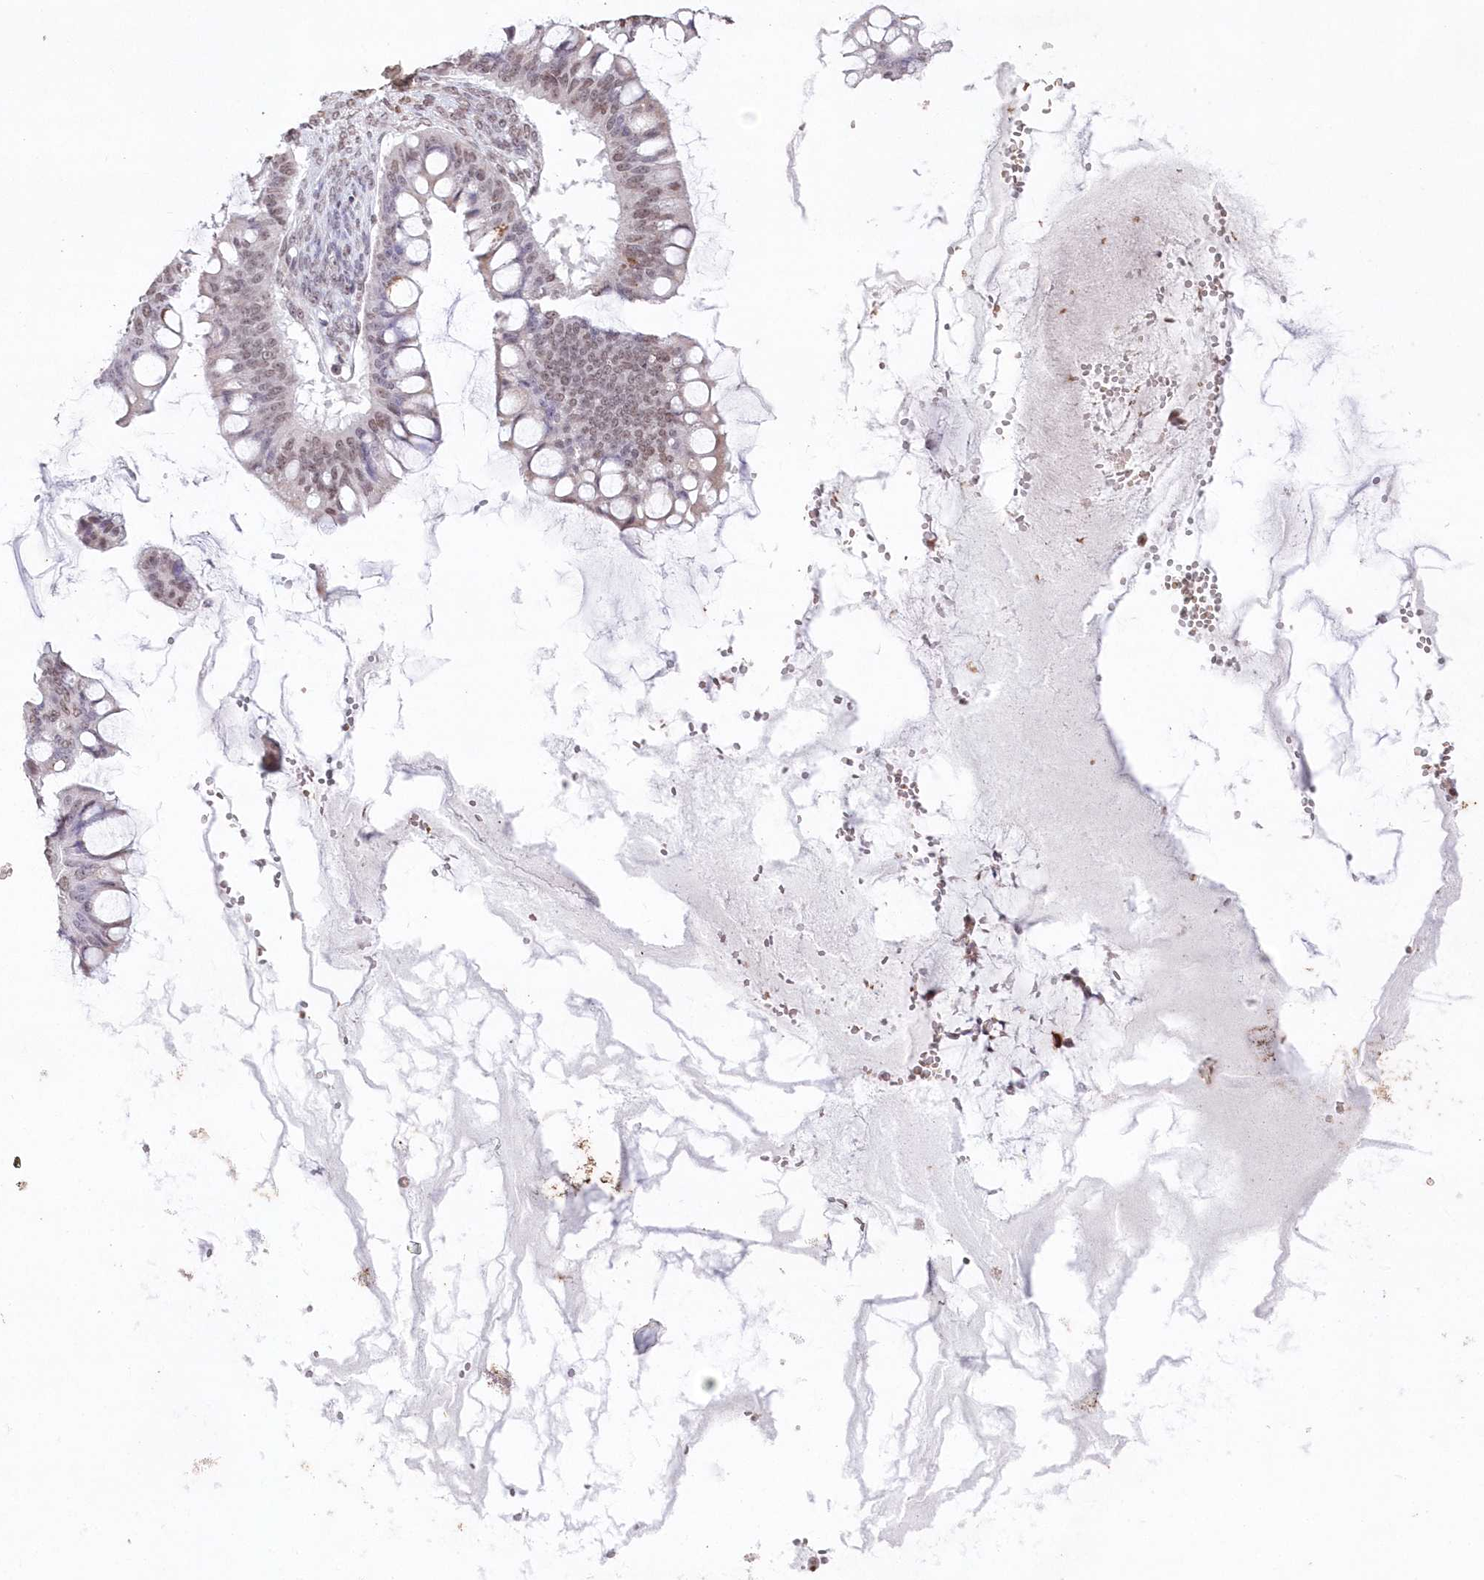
{"staining": {"intensity": "weak", "quantity": "<25%", "location": "nuclear"}, "tissue": "ovarian cancer", "cell_type": "Tumor cells", "image_type": "cancer", "snomed": [{"axis": "morphology", "description": "Cystadenocarcinoma, mucinous, NOS"}, {"axis": "topography", "description": "Ovary"}], "caption": "Tumor cells are negative for protein expression in human ovarian mucinous cystadenocarcinoma.", "gene": "RBM27", "patient": {"sex": "female", "age": 73}}